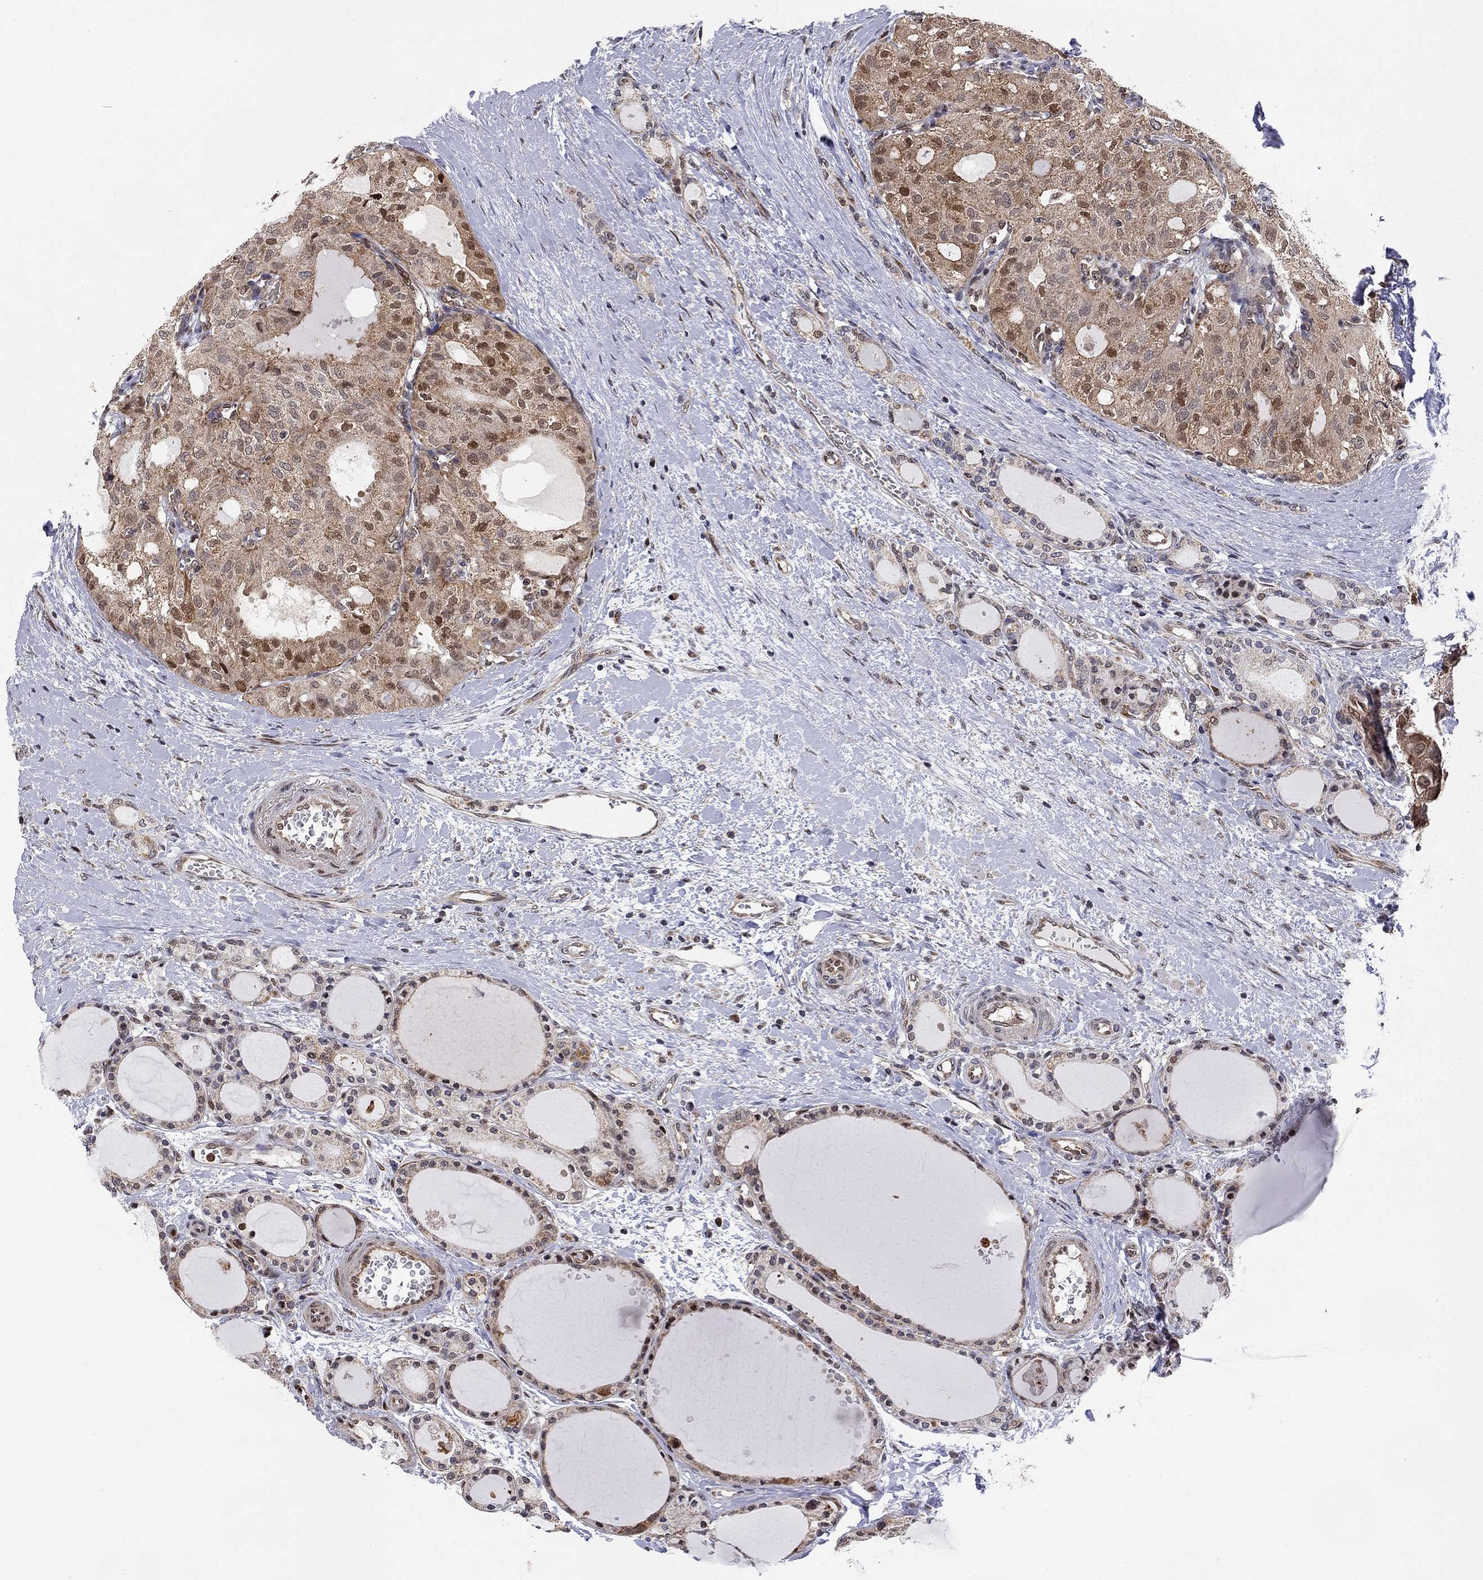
{"staining": {"intensity": "strong", "quantity": "<25%", "location": "nuclear"}, "tissue": "thyroid cancer", "cell_type": "Tumor cells", "image_type": "cancer", "snomed": [{"axis": "morphology", "description": "Follicular adenoma carcinoma, NOS"}, {"axis": "topography", "description": "Thyroid gland"}], "caption": "Strong nuclear positivity for a protein is present in approximately <25% of tumor cells of thyroid cancer using IHC.", "gene": "ELOB", "patient": {"sex": "male", "age": 75}}